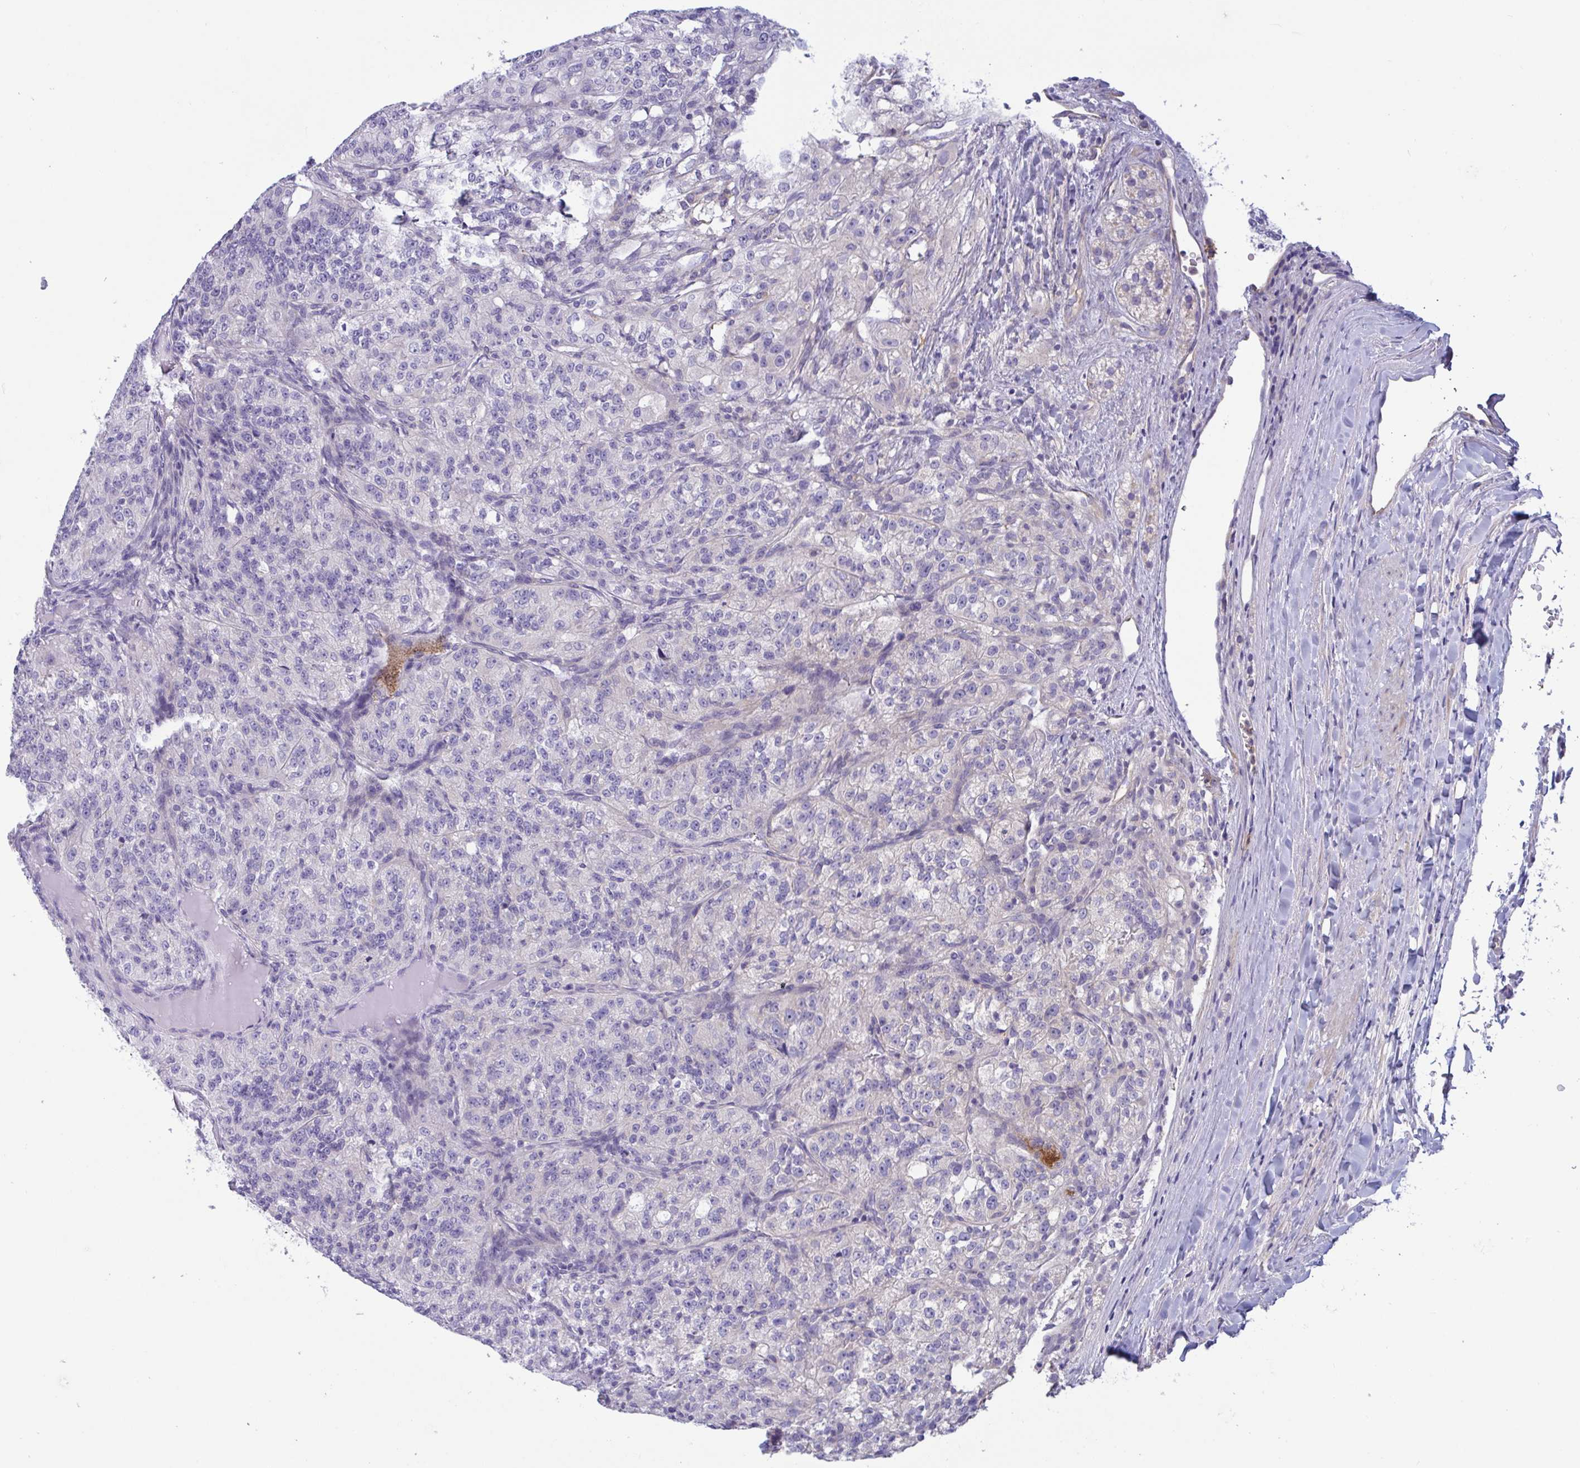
{"staining": {"intensity": "negative", "quantity": "none", "location": "none"}, "tissue": "renal cancer", "cell_type": "Tumor cells", "image_type": "cancer", "snomed": [{"axis": "morphology", "description": "Adenocarcinoma, NOS"}, {"axis": "topography", "description": "Kidney"}], "caption": "Histopathology image shows no protein expression in tumor cells of adenocarcinoma (renal) tissue. (DAB IHC with hematoxylin counter stain).", "gene": "OXLD1", "patient": {"sex": "female", "age": 63}}